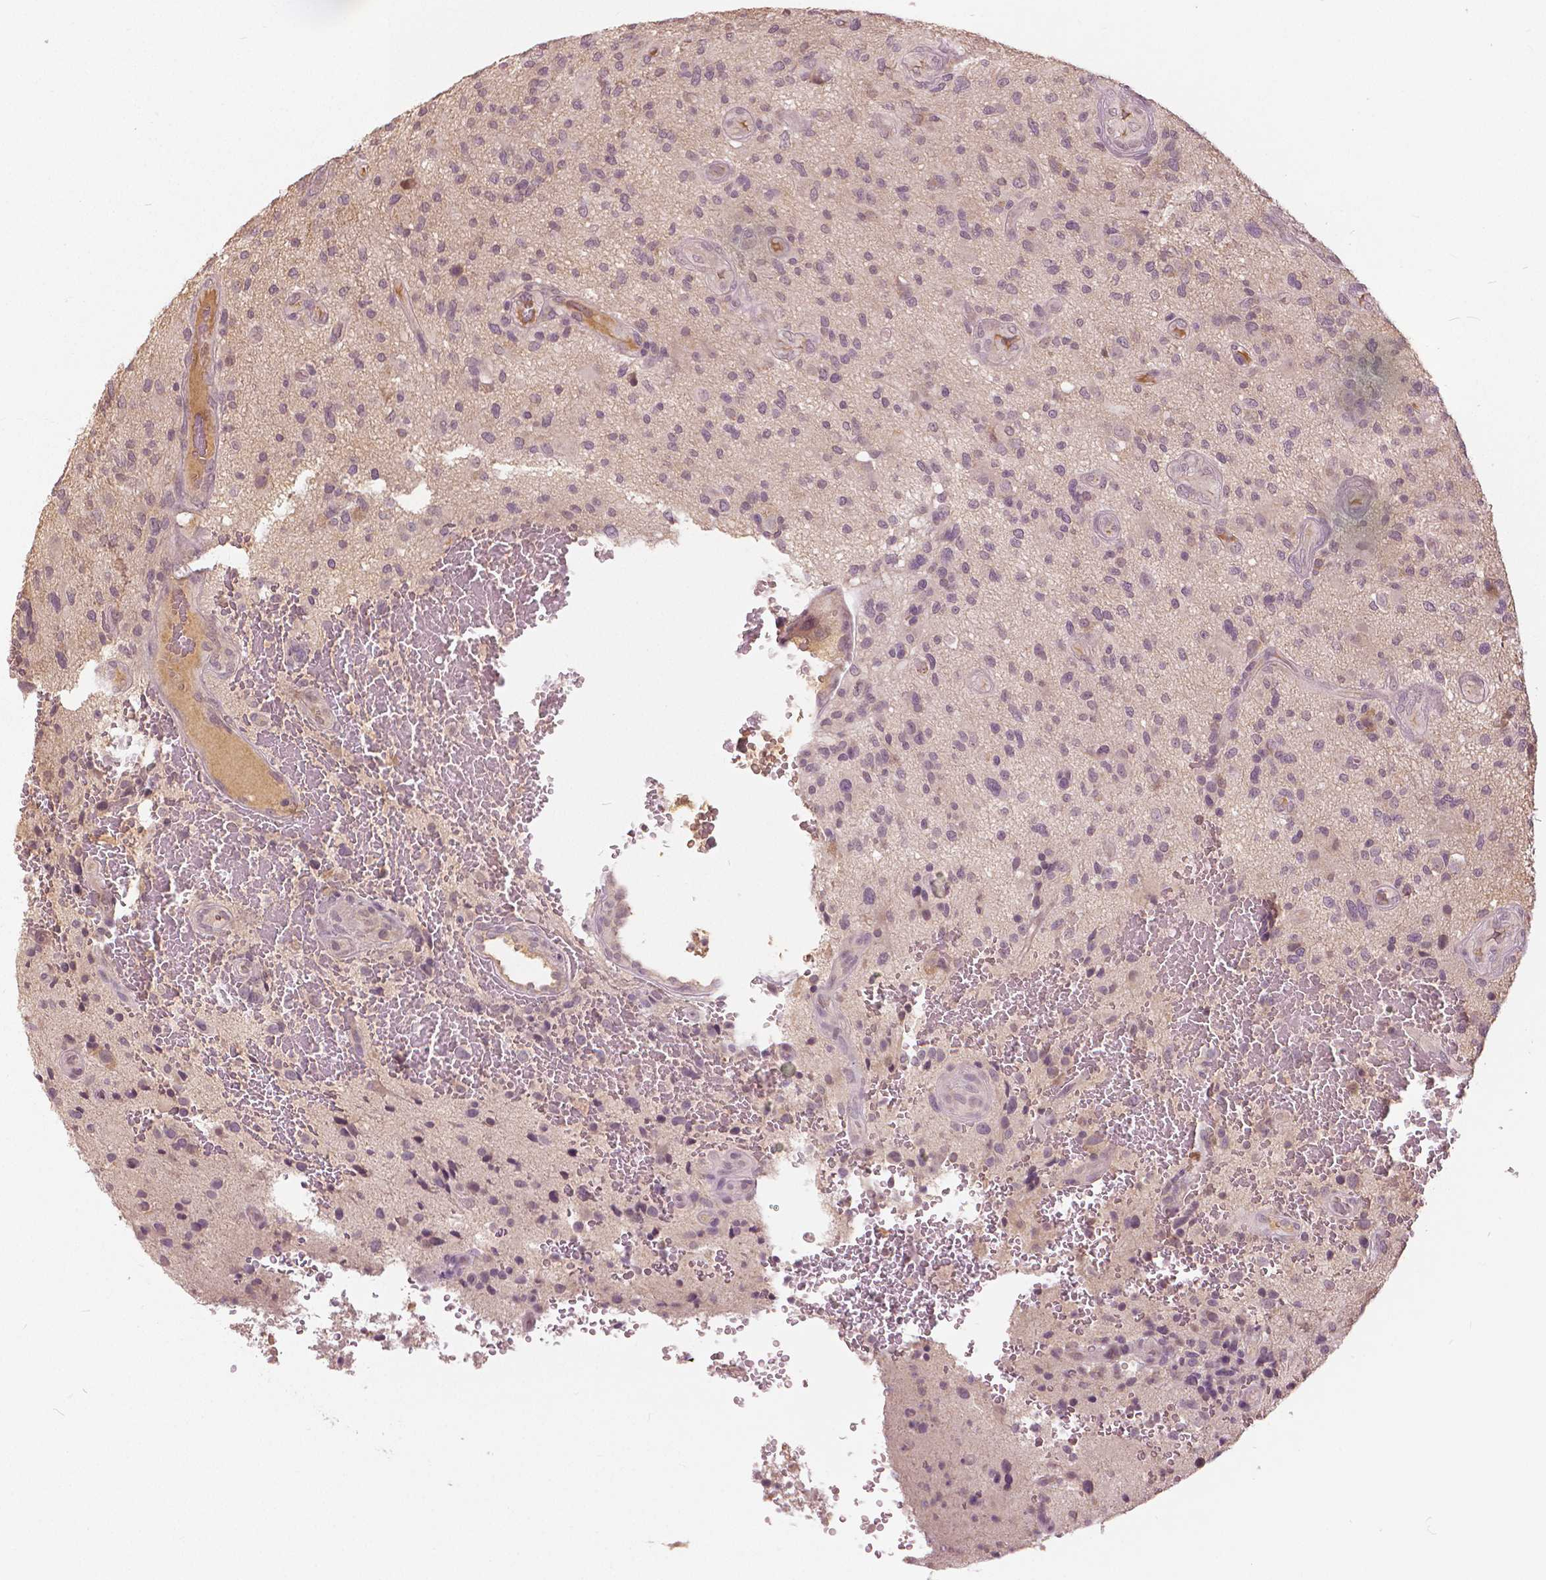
{"staining": {"intensity": "weak", "quantity": "<25%", "location": "nuclear"}, "tissue": "glioma", "cell_type": "Tumor cells", "image_type": "cancer", "snomed": [{"axis": "morphology", "description": "Glioma, malignant, High grade"}, {"axis": "topography", "description": "Brain"}], "caption": "Tumor cells show no significant protein expression in glioma.", "gene": "ANGPTL4", "patient": {"sex": "male", "age": 47}}